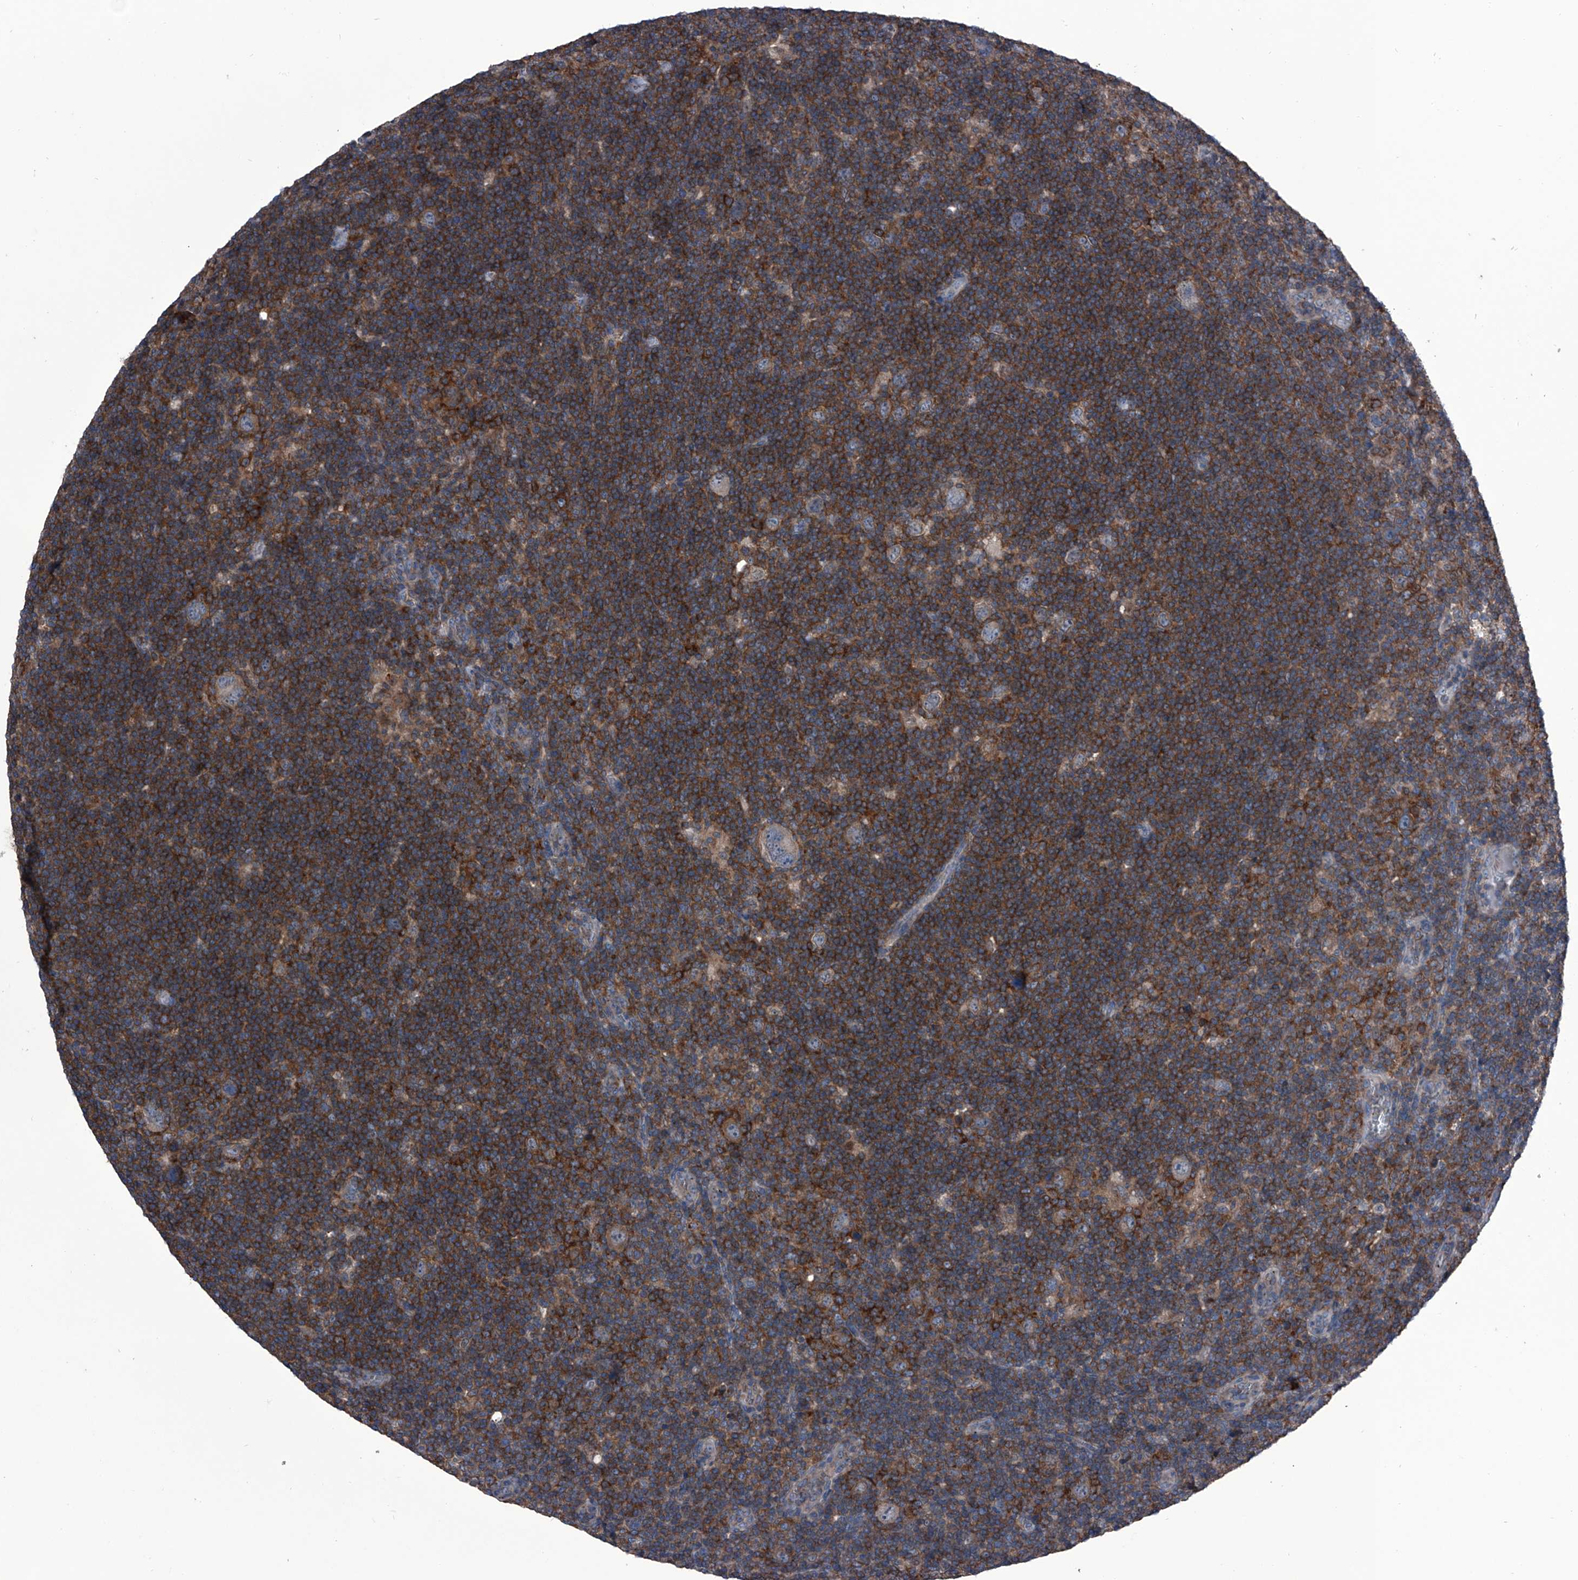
{"staining": {"intensity": "weak", "quantity": "<25%", "location": "cytoplasmic/membranous"}, "tissue": "lymphoma", "cell_type": "Tumor cells", "image_type": "cancer", "snomed": [{"axis": "morphology", "description": "Hodgkin's disease, NOS"}, {"axis": "topography", "description": "Lymph node"}], "caption": "Immunohistochemistry (IHC) image of human lymphoma stained for a protein (brown), which shows no expression in tumor cells. The staining is performed using DAB (3,3'-diaminobenzidine) brown chromogen with nuclei counter-stained in using hematoxylin.", "gene": "PIP5K1A", "patient": {"sex": "female", "age": 57}}